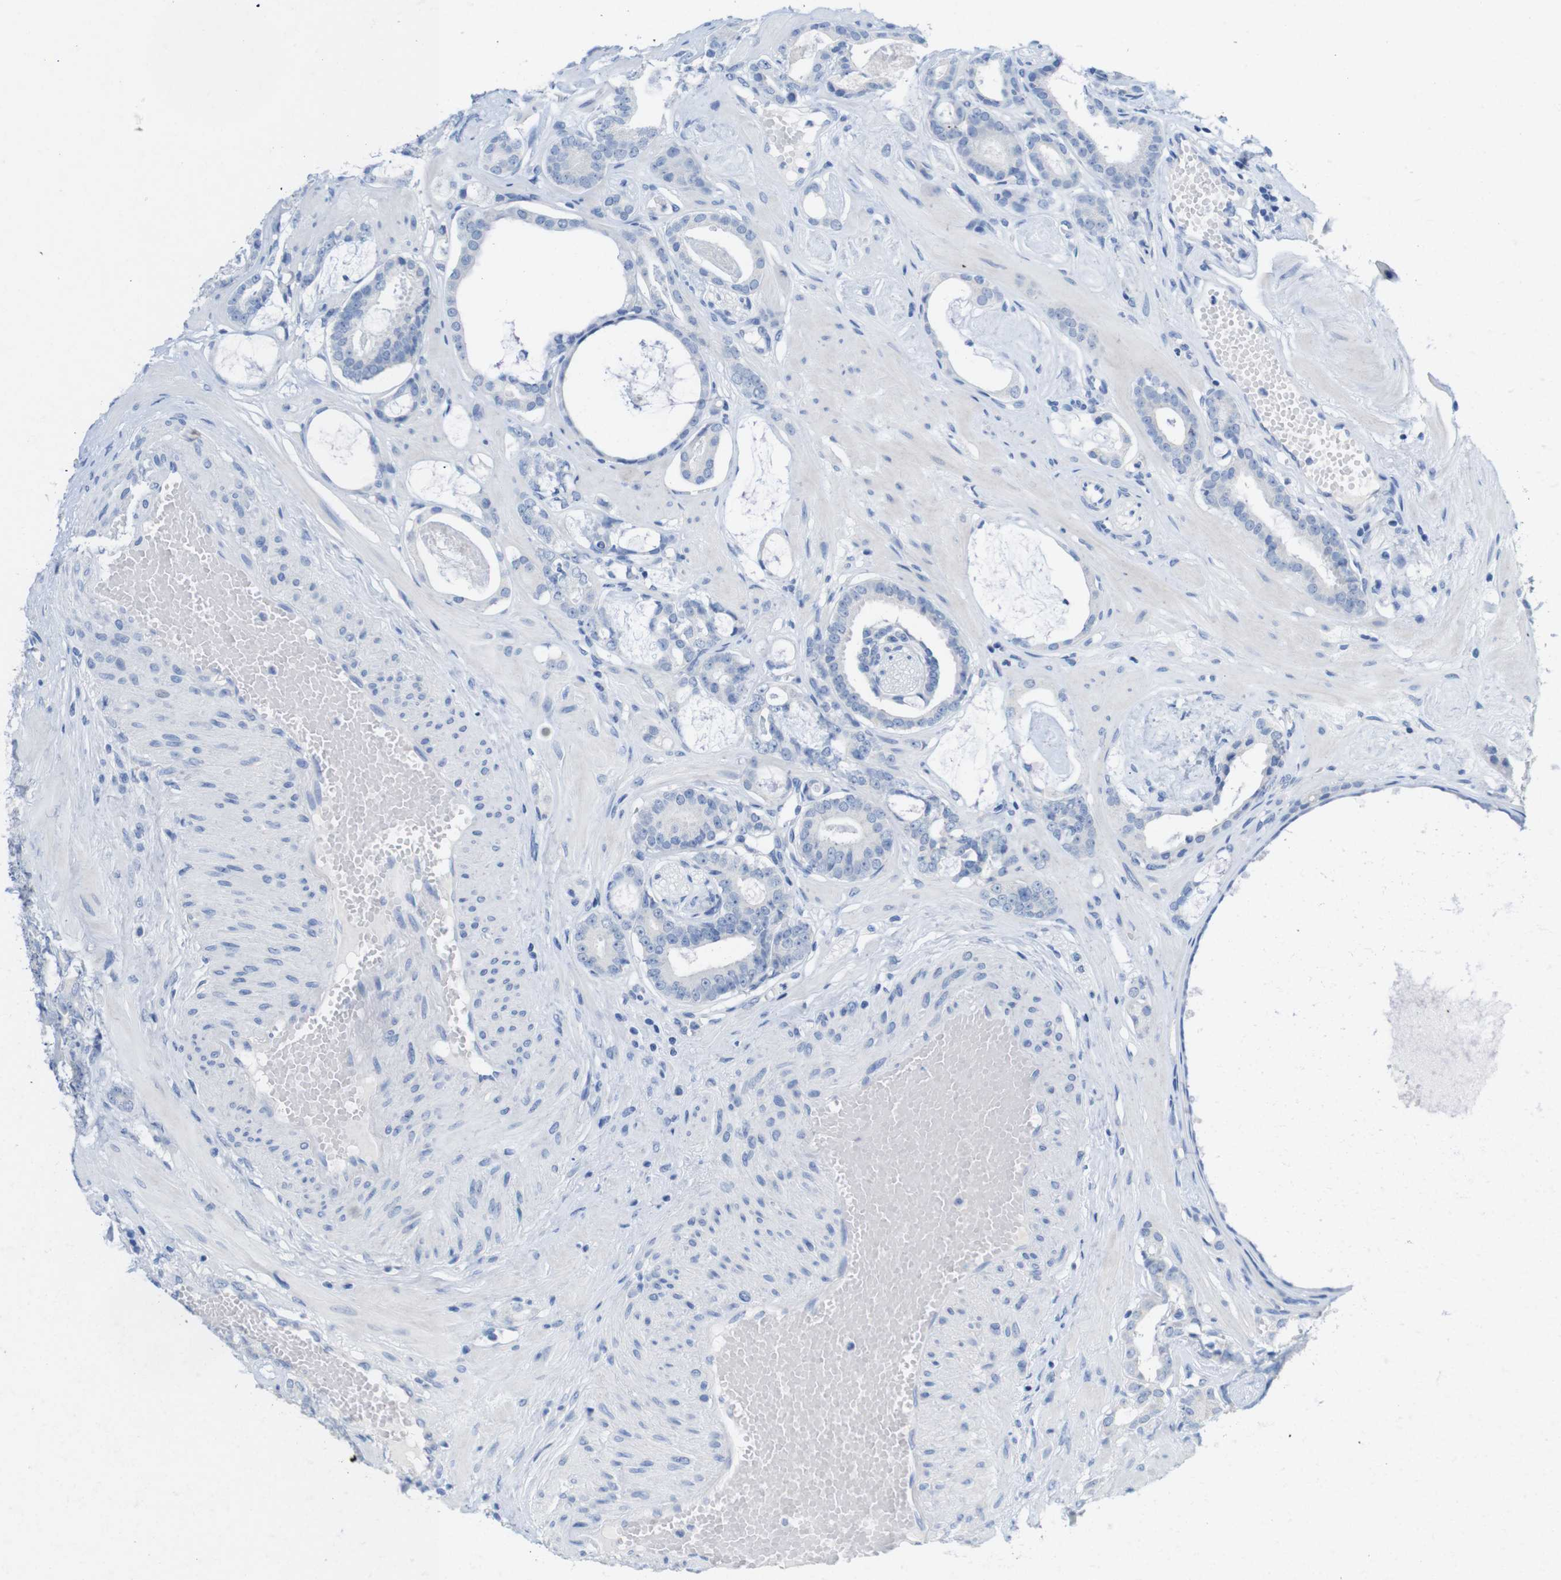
{"staining": {"intensity": "negative", "quantity": "none", "location": "none"}, "tissue": "prostate cancer", "cell_type": "Tumor cells", "image_type": "cancer", "snomed": [{"axis": "morphology", "description": "Adenocarcinoma, Low grade"}, {"axis": "topography", "description": "Prostate"}], "caption": "Human prostate cancer (adenocarcinoma (low-grade)) stained for a protein using immunohistochemistry (IHC) reveals no staining in tumor cells.", "gene": "LAG3", "patient": {"sex": "male", "age": 53}}